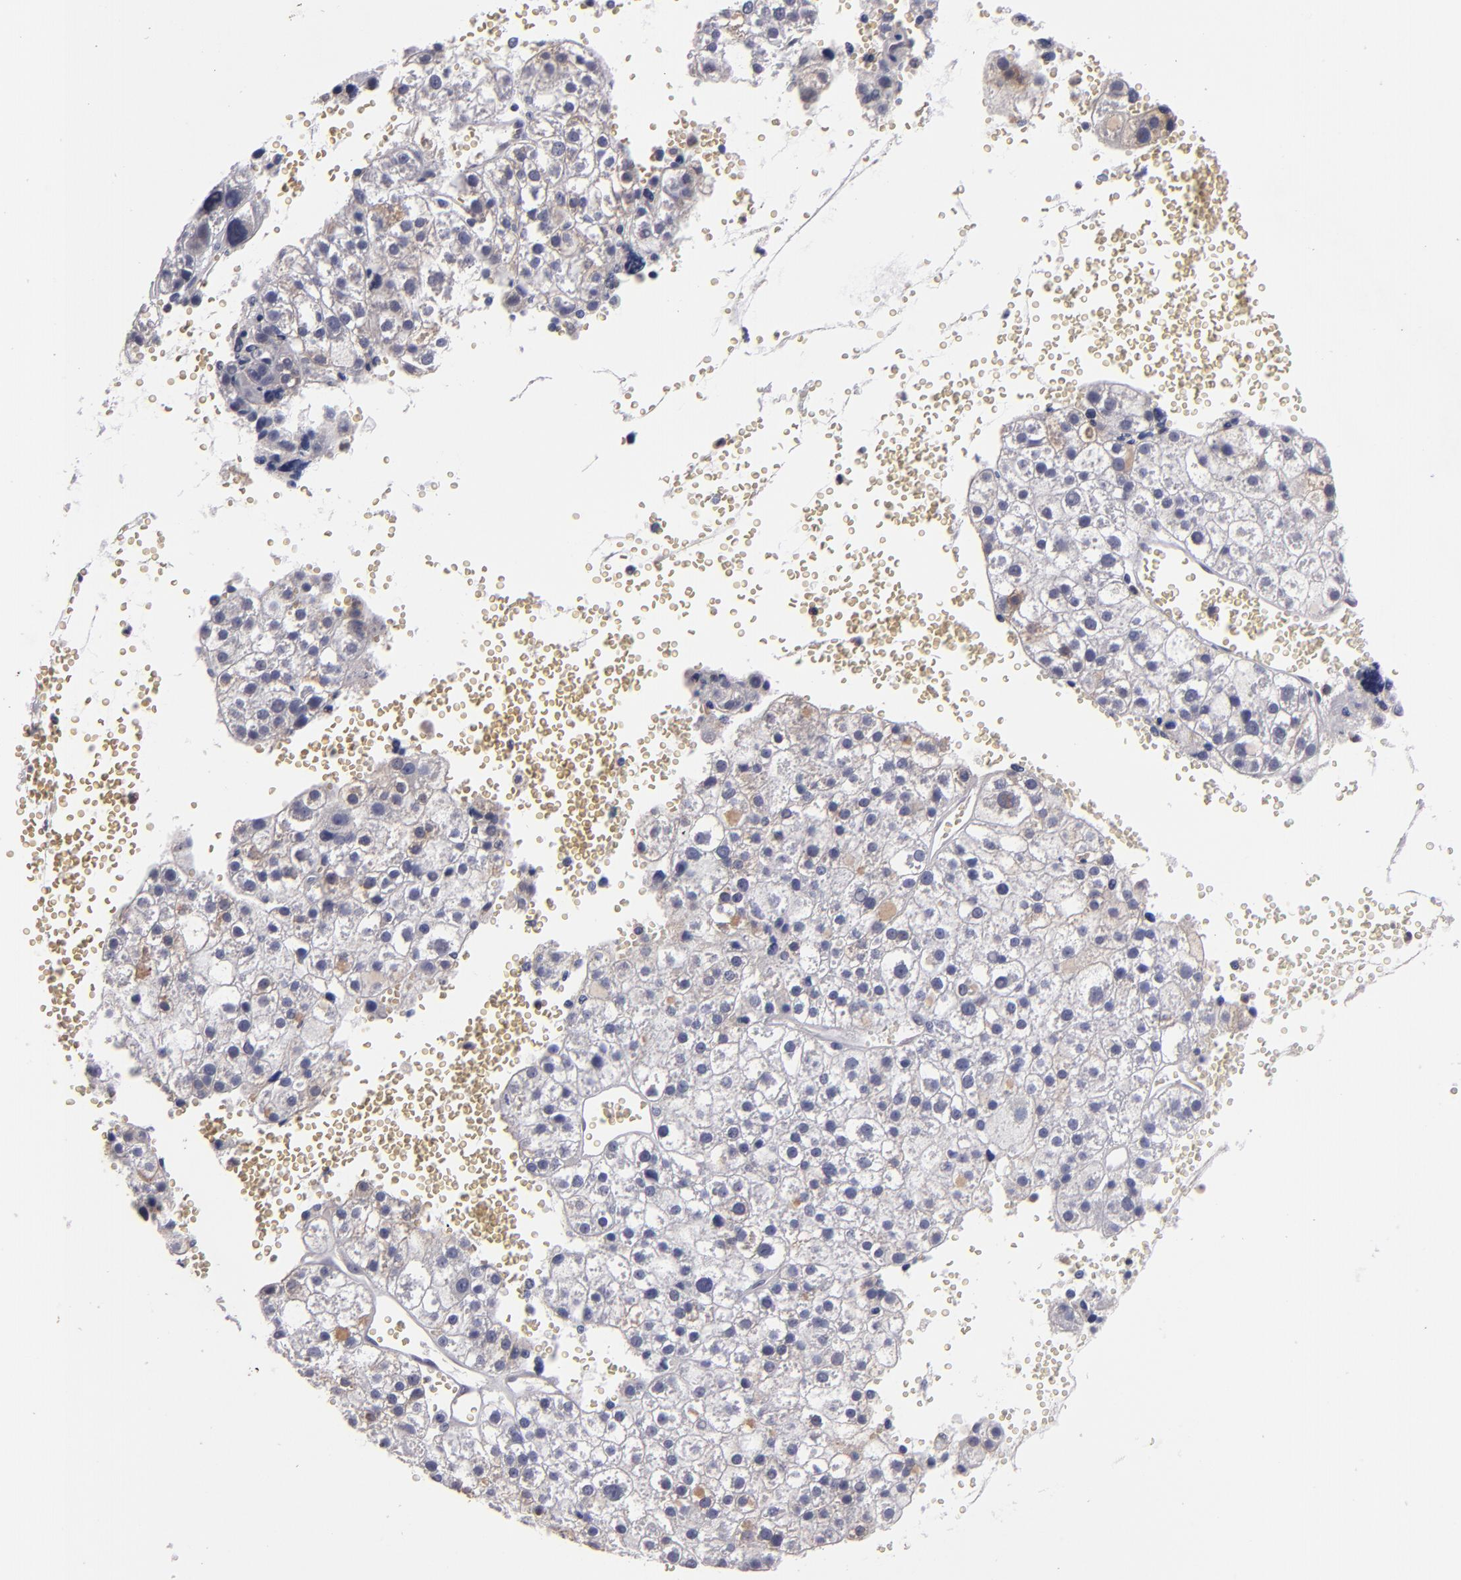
{"staining": {"intensity": "weak", "quantity": "<25%", "location": "cytoplasmic/membranous"}, "tissue": "liver cancer", "cell_type": "Tumor cells", "image_type": "cancer", "snomed": [{"axis": "morphology", "description": "Carcinoma, Hepatocellular, NOS"}, {"axis": "topography", "description": "Liver"}], "caption": "There is no significant positivity in tumor cells of hepatocellular carcinoma (liver).", "gene": "S100A1", "patient": {"sex": "female", "age": 85}}